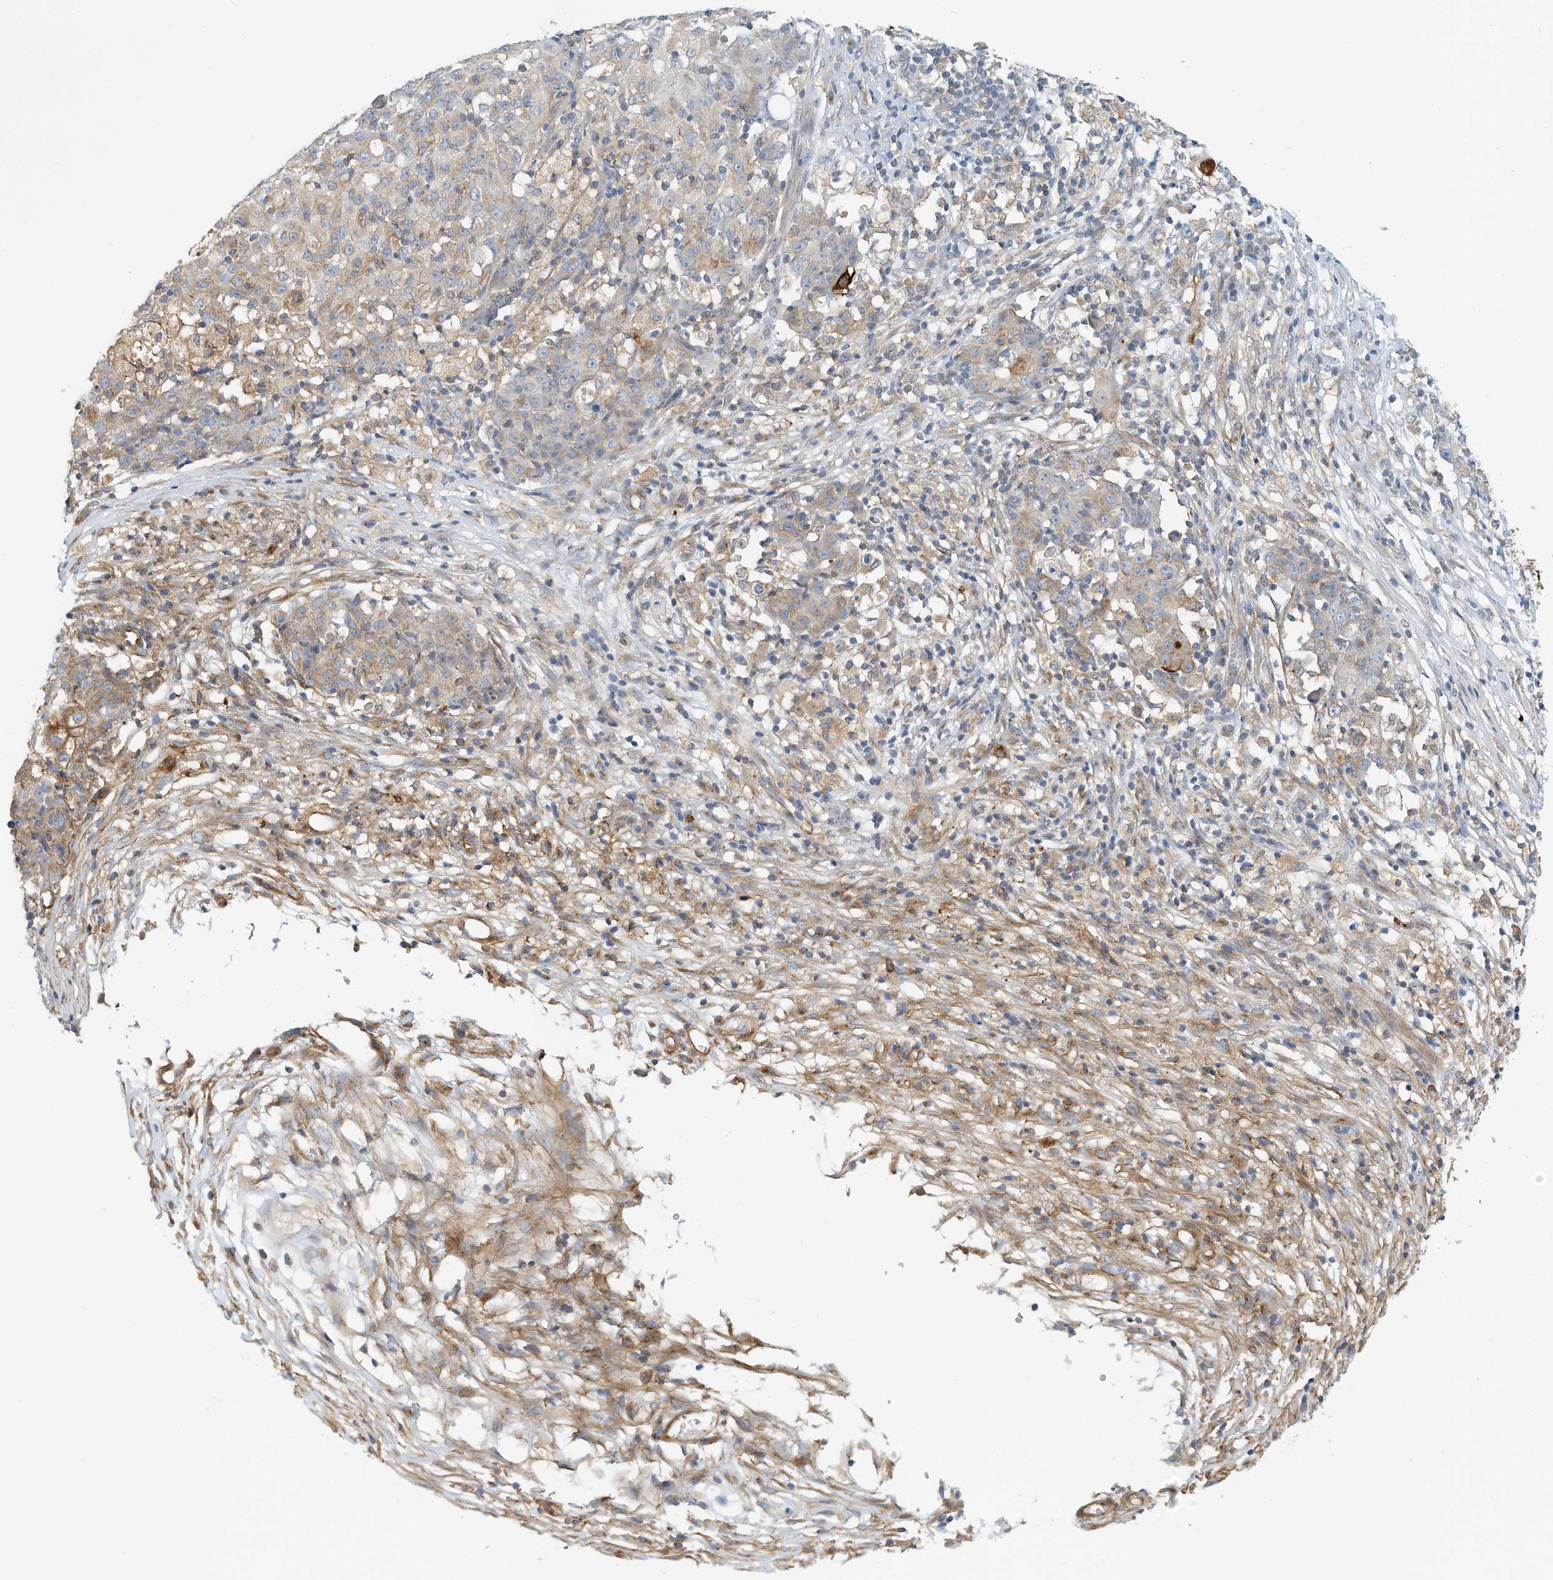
{"staining": {"intensity": "weak", "quantity": "<25%", "location": "cytoplasmic/membranous"}, "tissue": "ovarian cancer", "cell_type": "Tumor cells", "image_type": "cancer", "snomed": [{"axis": "morphology", "description": "Carcinoma, endometroid"}, {"axis": "topography", "description": "Ovary"}], "caption": "High power microscopy histopathology image of an immunohistochemistry image of ovarian cancer, revealing no significant positivity in tumor cells.", "gene": "MICAL1", "patient": {"sex": "female", "age": 42}}